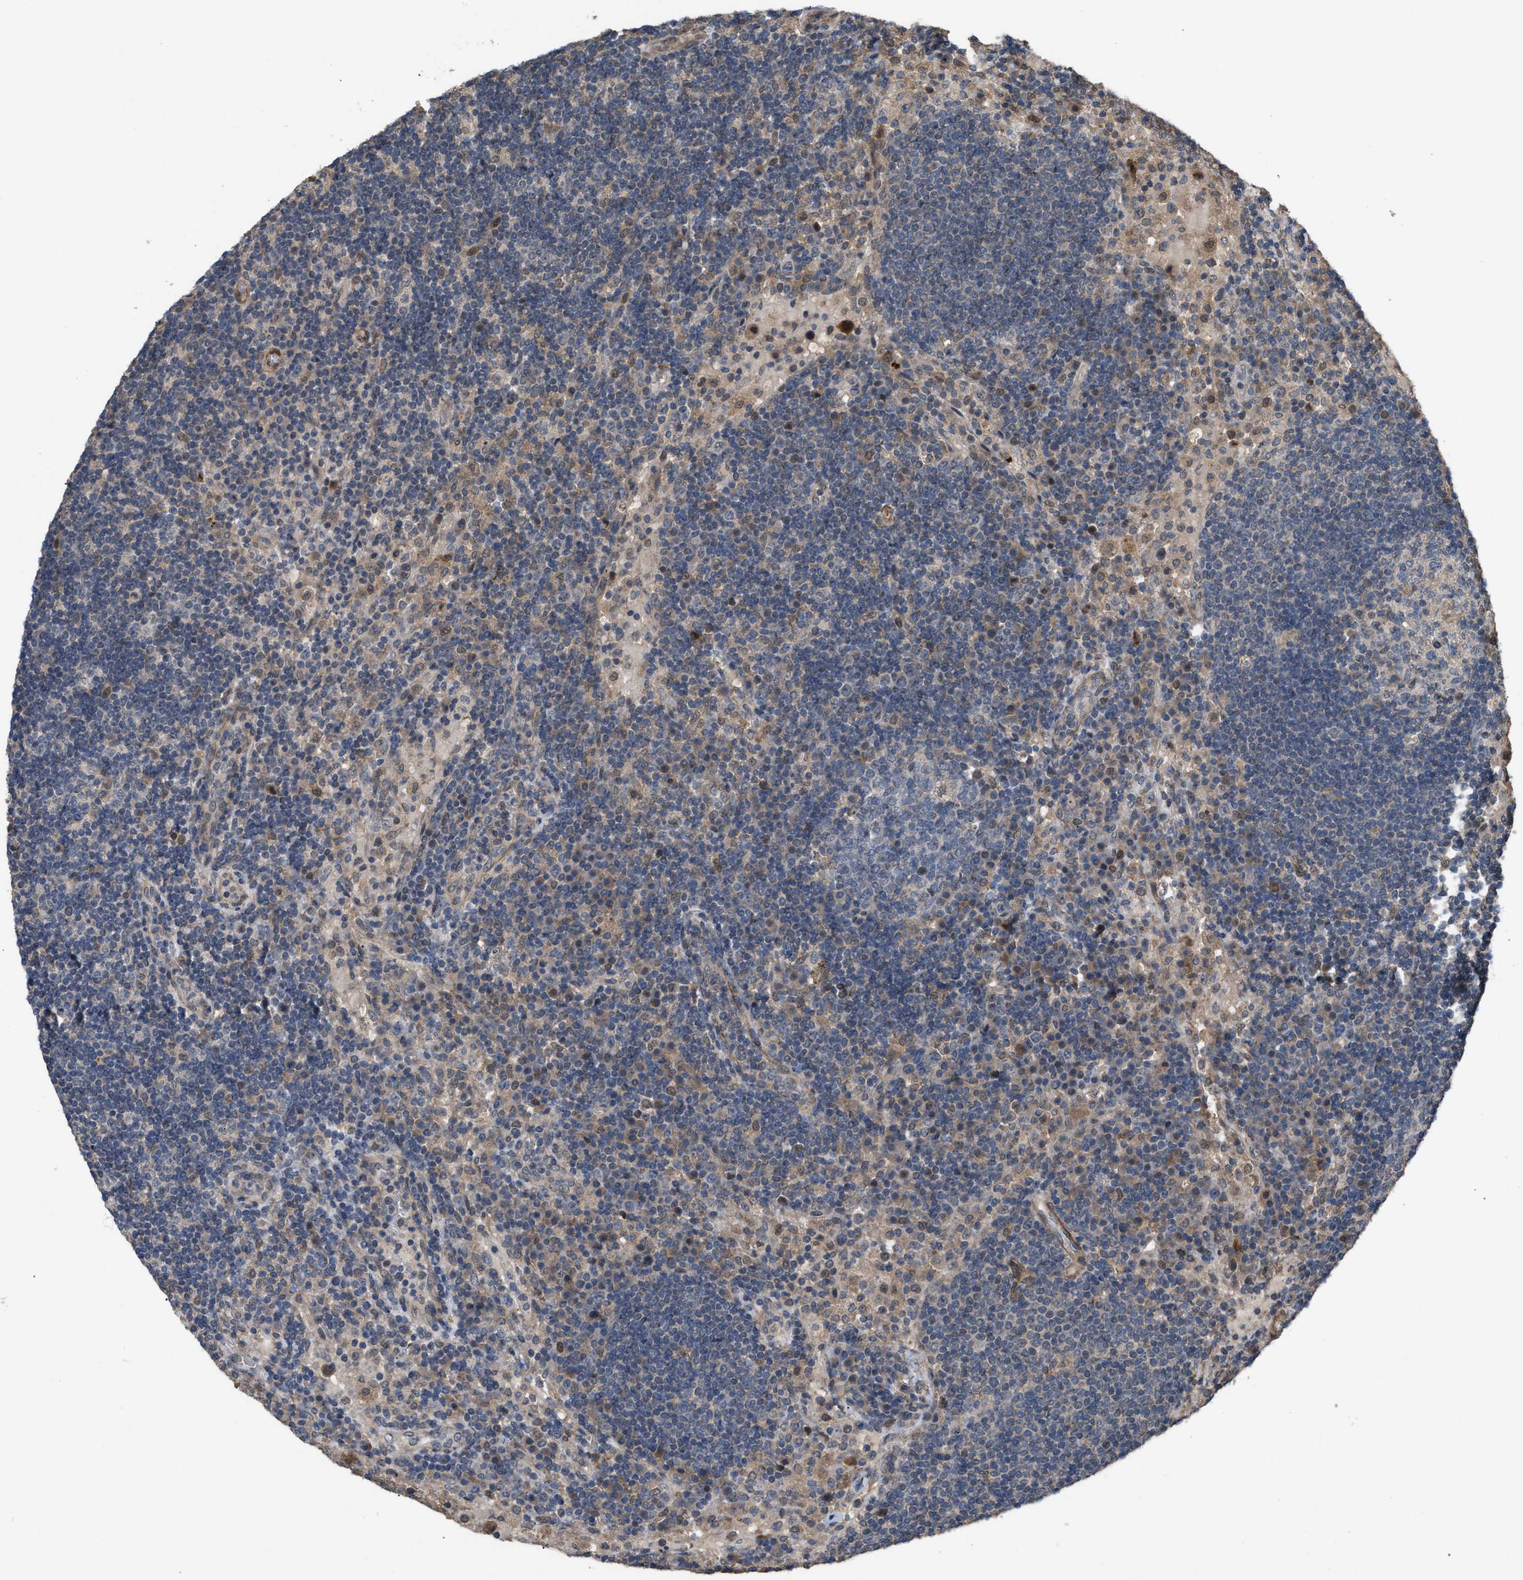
{"staining": {"intensity": "negative", "quantity": "none", "location": "none"}, "tissue": "lymph node", "cell_type": "Germinal center cells", "image_type": "normal", "snomed": [{"axis": "morphology", "description": "Normal tissue, NOS"}, {"axis": "topography", "description": "Lymph node"}], "caption": "High power microscopy histopathology image of an immunohistochemistry image of benign lymph node, revealing no significant staining in germinal center cells.", "gene": "UTRN", "patient": {"sex": "female", "age": 53}}